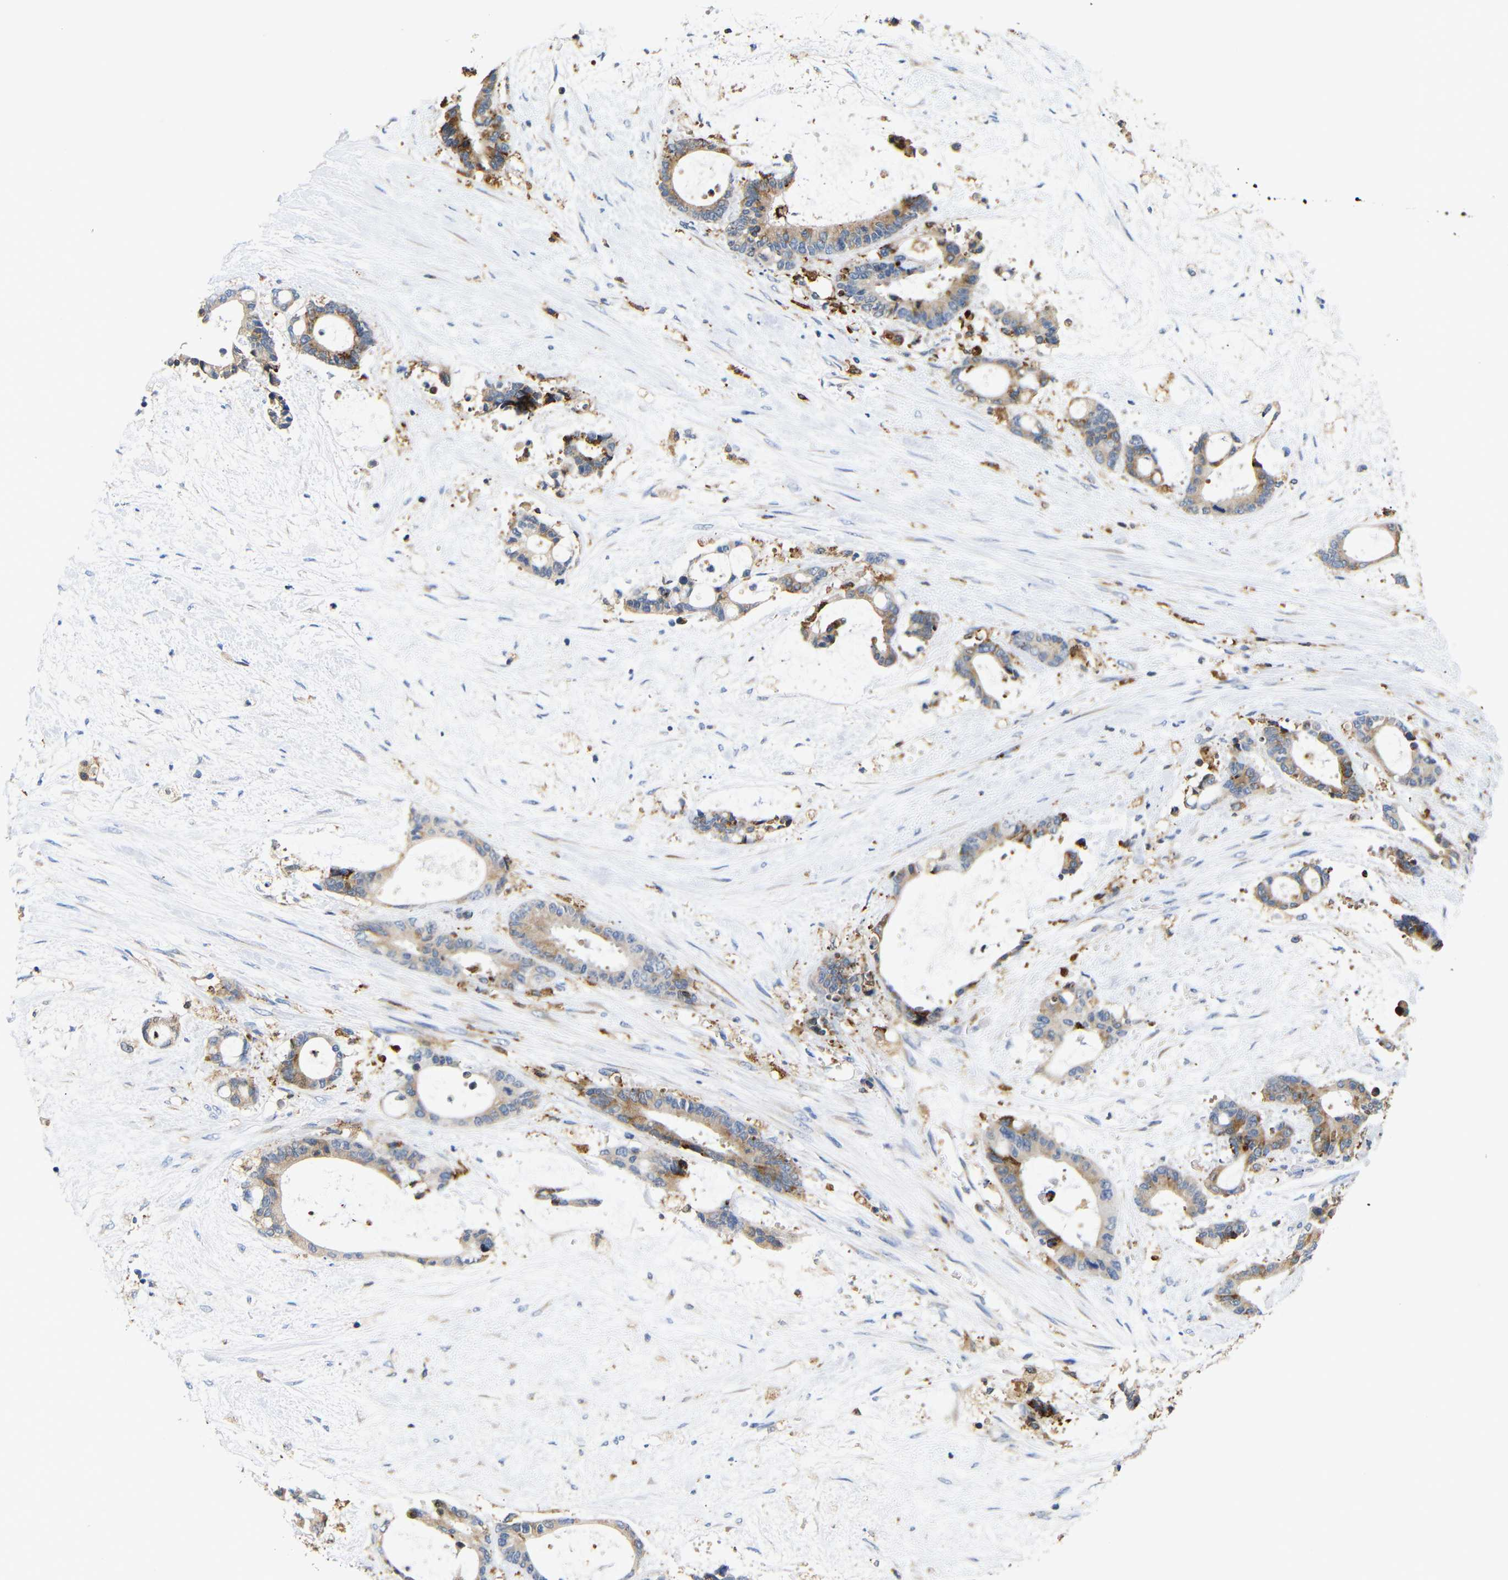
{"staining": {"intensity": "moderate", "quantity": "25%-75%", "location": "cytoplasmic/membranous"}, "tissue": "liver cancer", "cell_type": "Tumor cells", "image_type": "cancer", "snomed": [{"axis": "morphology", "description": "Normal tissue, NOS"}, {"axis": "morphology", "description": "Cholangiocarcinoma"}, {"axis": "topography", "description": "Liver"}, {"axis": "topography", "description": "Peripheral nerve tissue"}], "caption": "Immunohistochemistry image of liver cancer stained for a protein (brown), which displays medium levels of moderate cytoplasmic/membranous expression in approximately 25%-75% of tumor cells.", "gene": "HLA-DQB1", "patient": {"sex": "female", "age": 73}}